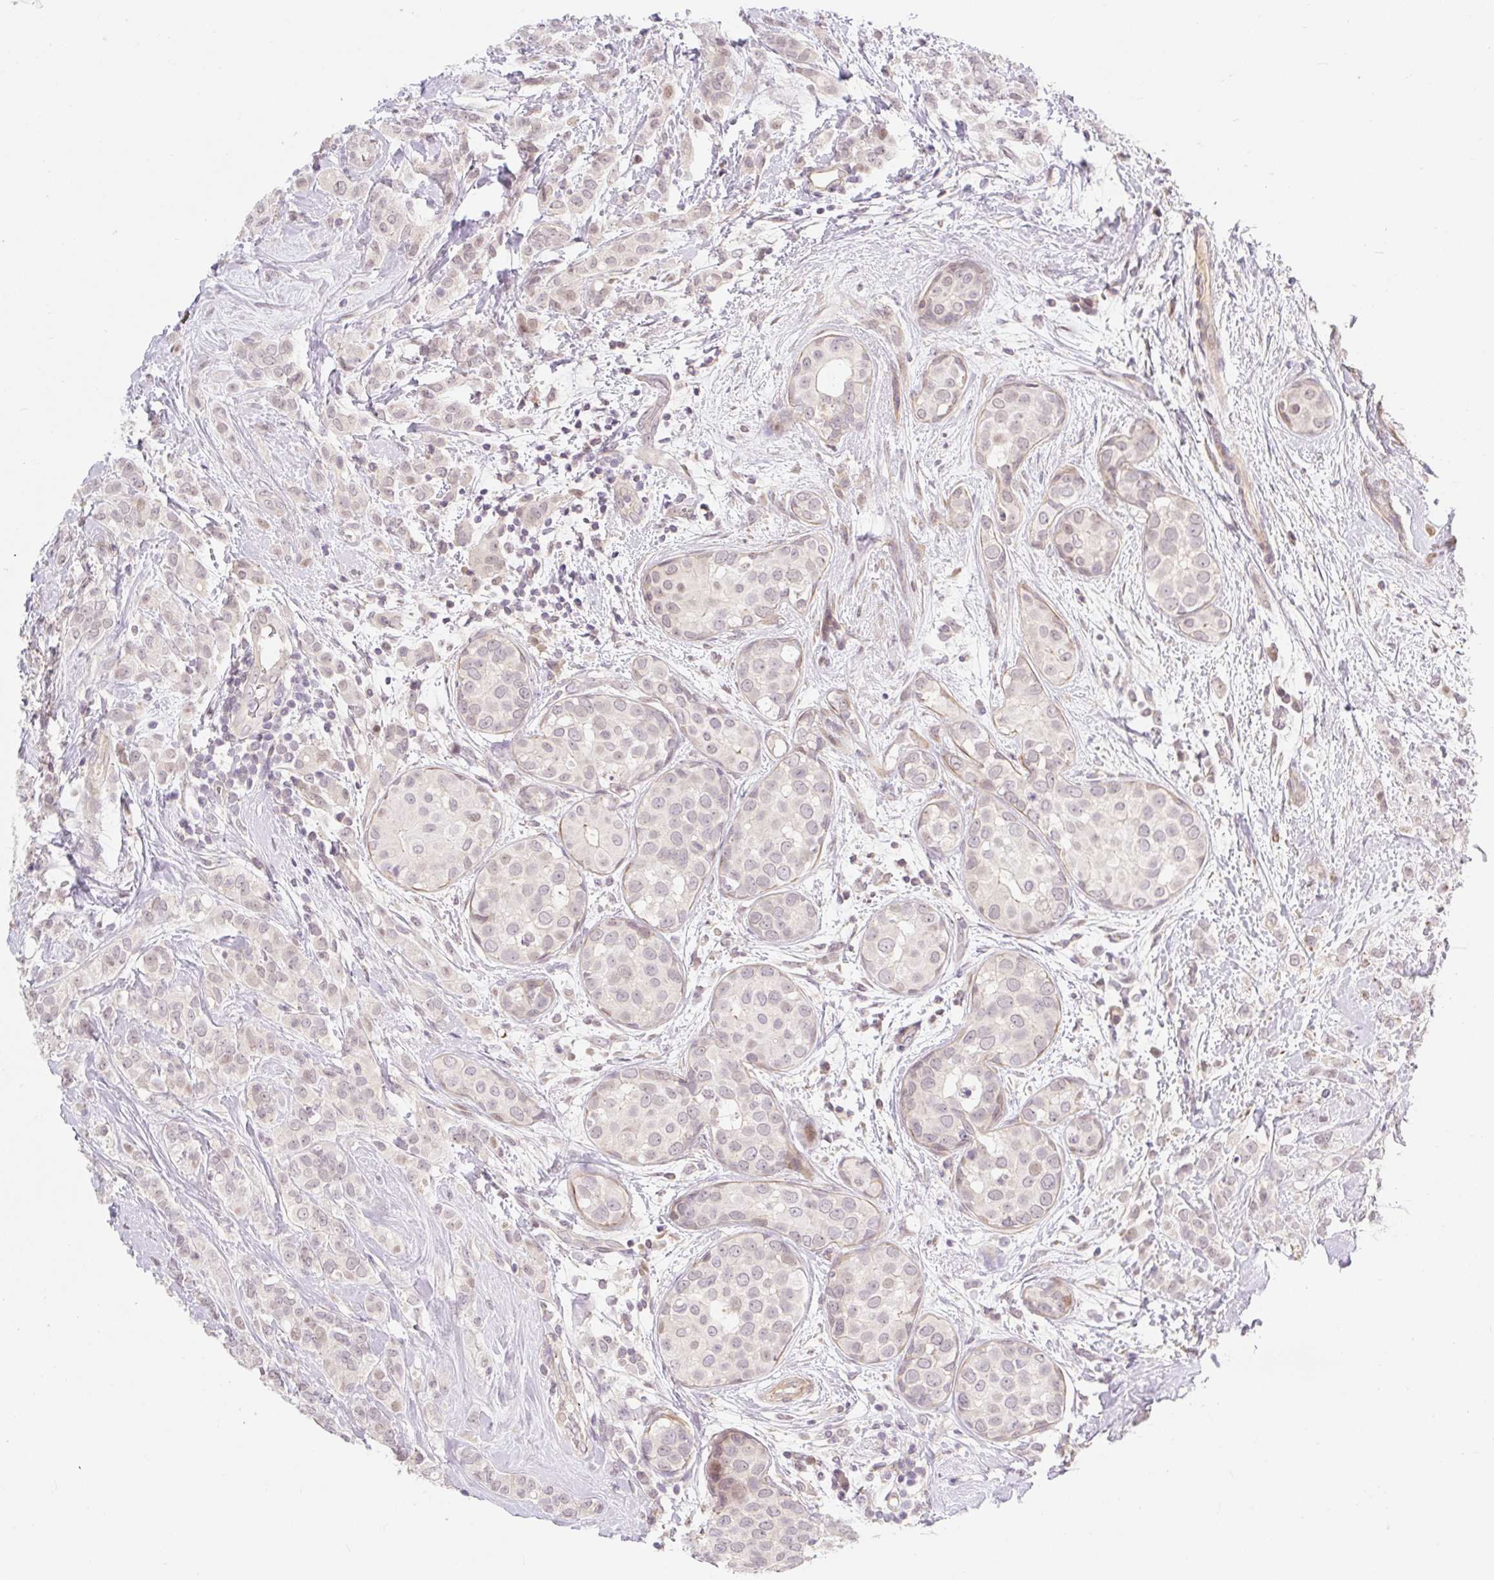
{"staining": {"intensity": "negative", "quantity": "none", "location": "none"}, "tissue": "breast cancer", "cell_type": "Tumor cells", "image_type": "cancer", "snomed": [{"axis": "morphology", "description": "Lobular carcinoma"}, {"axis": "topography", "description": "Breast"}], "caption": "Breast cancer (lobular carcinoma) stained for a protein using immunohistochemistry demonstrates no expression tumor cells.", "gene": "EMC10", "patient": {"sex": "female", "age": 68}}